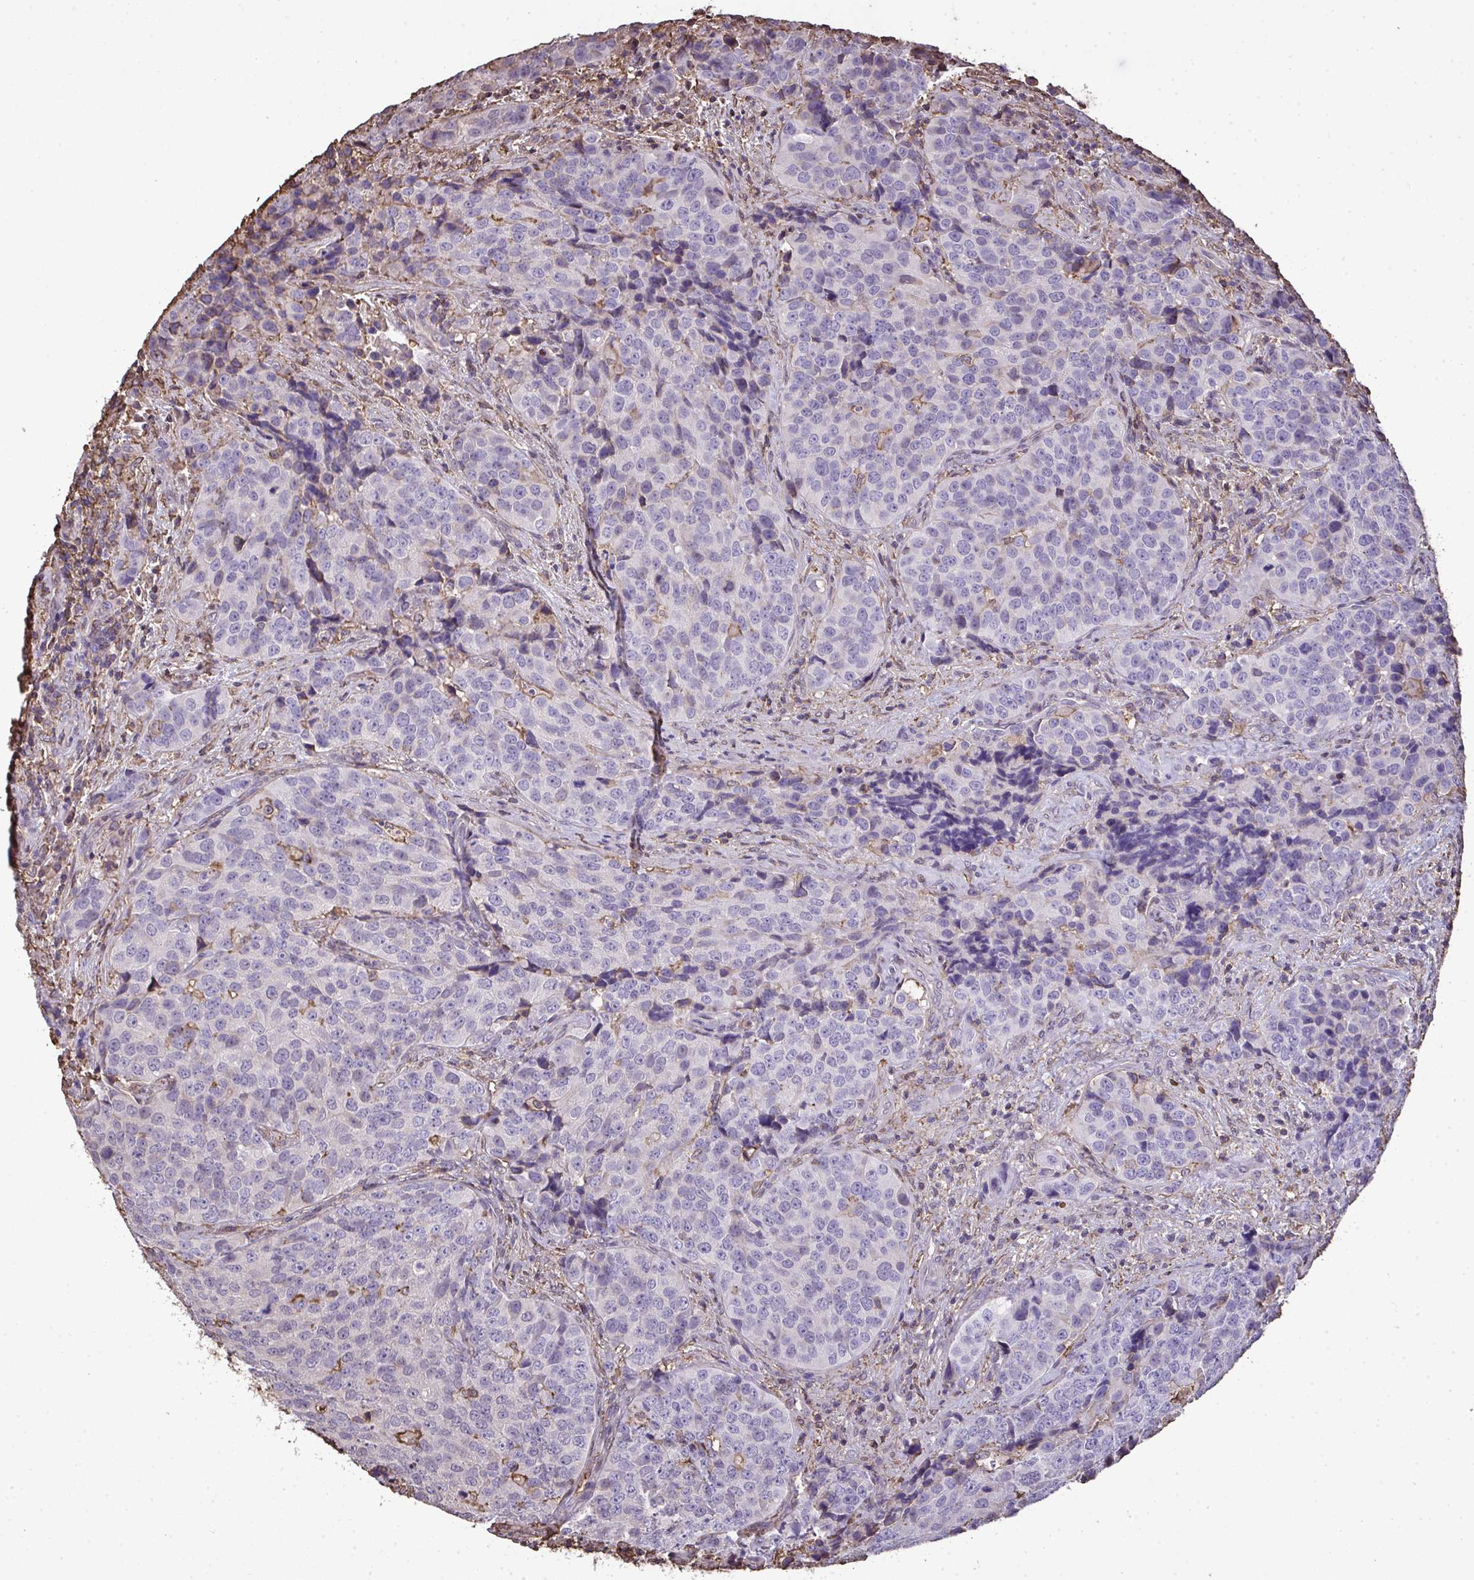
{"staining": {"intensity": "negative", "quantity": "none", "location": "none"}, "tissue": "urothelial cancer", "cell_type": "Tumor cells", "image_type": "cancer", "snomed": [{"axis": "morphology", "description": "Urothelial carcinoma, NOS"}, {"axis": "topography", "description": "Urinary bladder"}], "caption": "Tumor cells are negative for protein expression in human transitional cell carcinoma.", "gene": "ANXA5", "patient": {"sex": "male", "age": 52}}